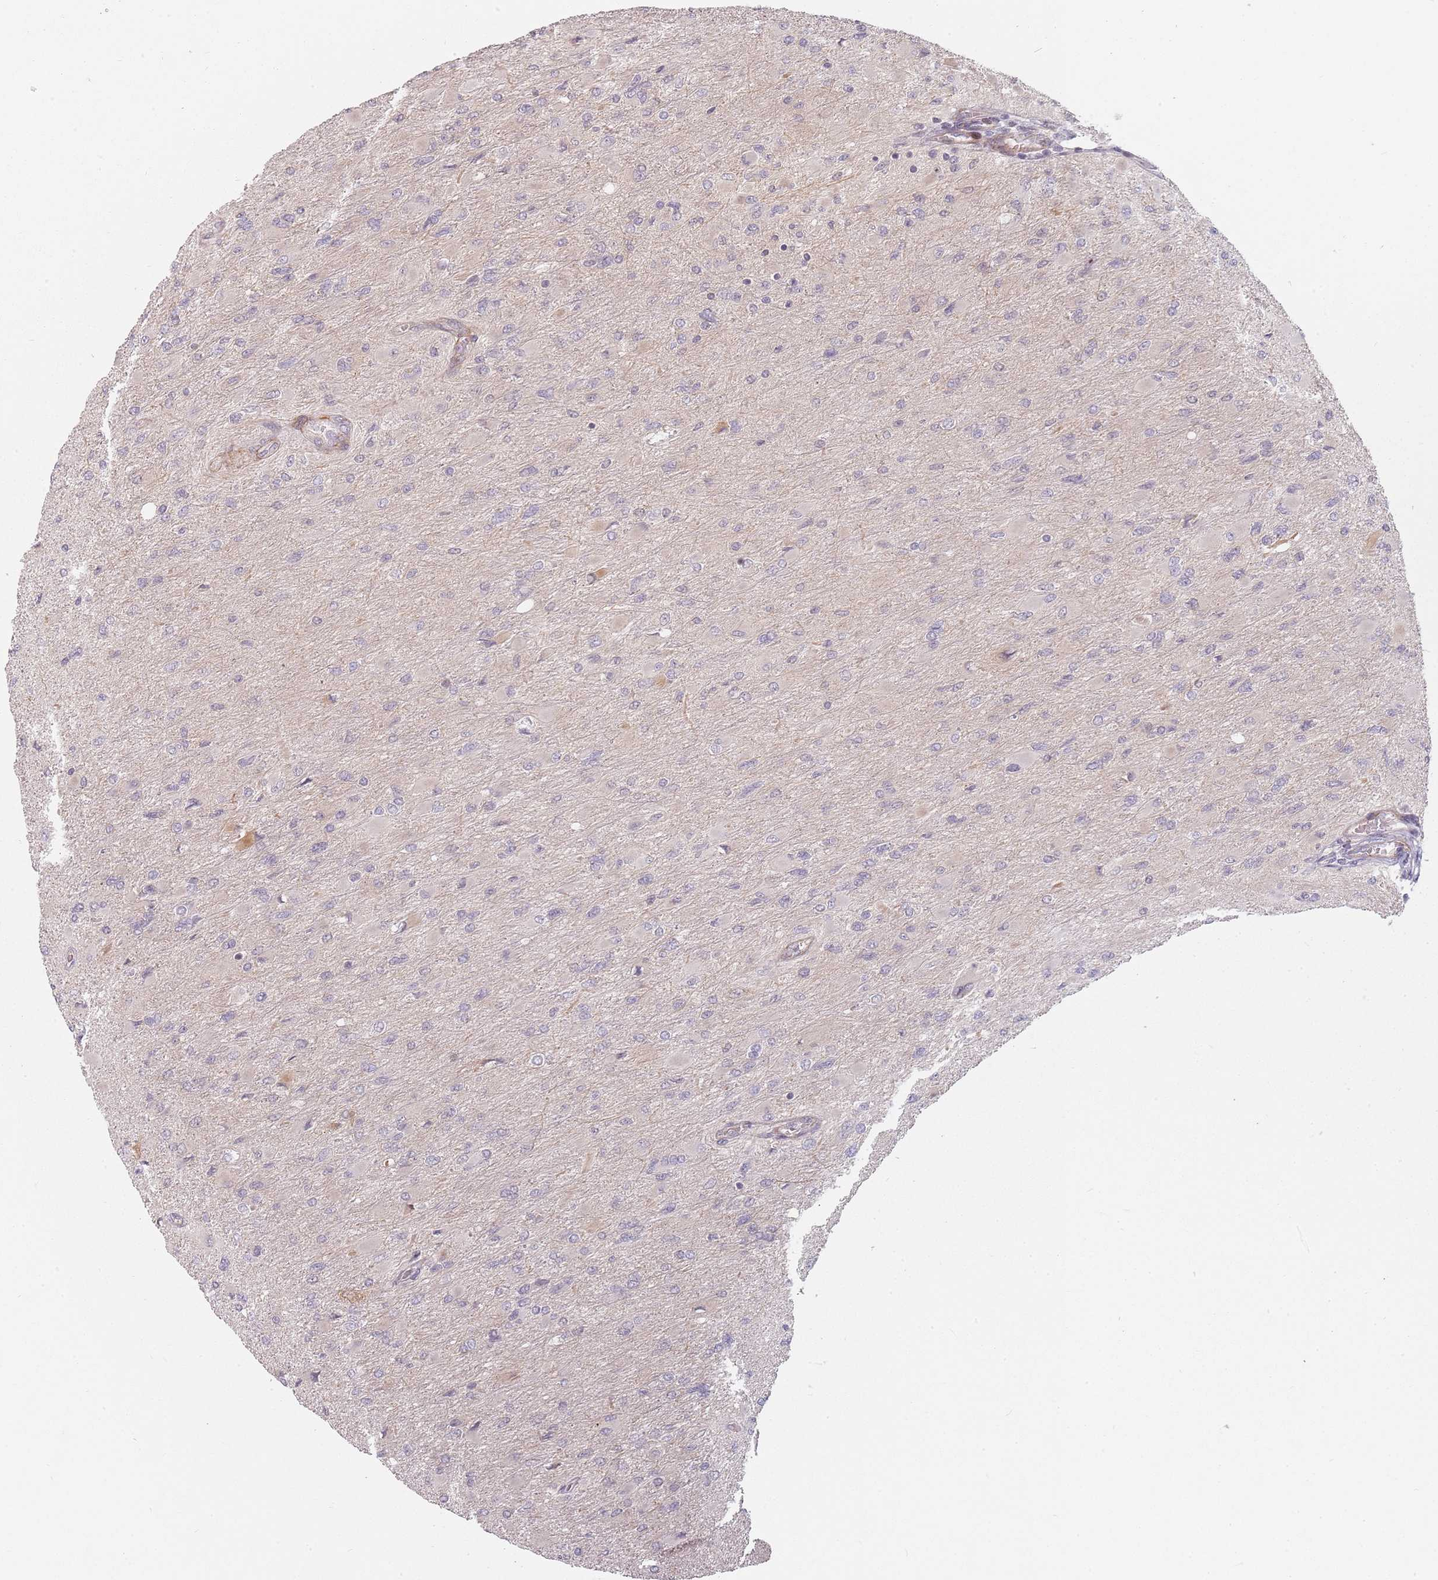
{"staining": {"intensity": "negative", "quantity": "none", "location": "none"}, "tissue": "glioma", "cell_type": "Tumor cells", "image_type": "cancer", "snomed": [{"axis": "morphology", "description": "Glioma, malignant, High grade"}, {"axis": "topography", "description": "Cerebral cortex"}], "caption": "Histopathology image shows no protein expression in tumor cells of glioma tissue.", "gene": "RPS6KA2", "patient": {"sex": "female", "age": 36}}